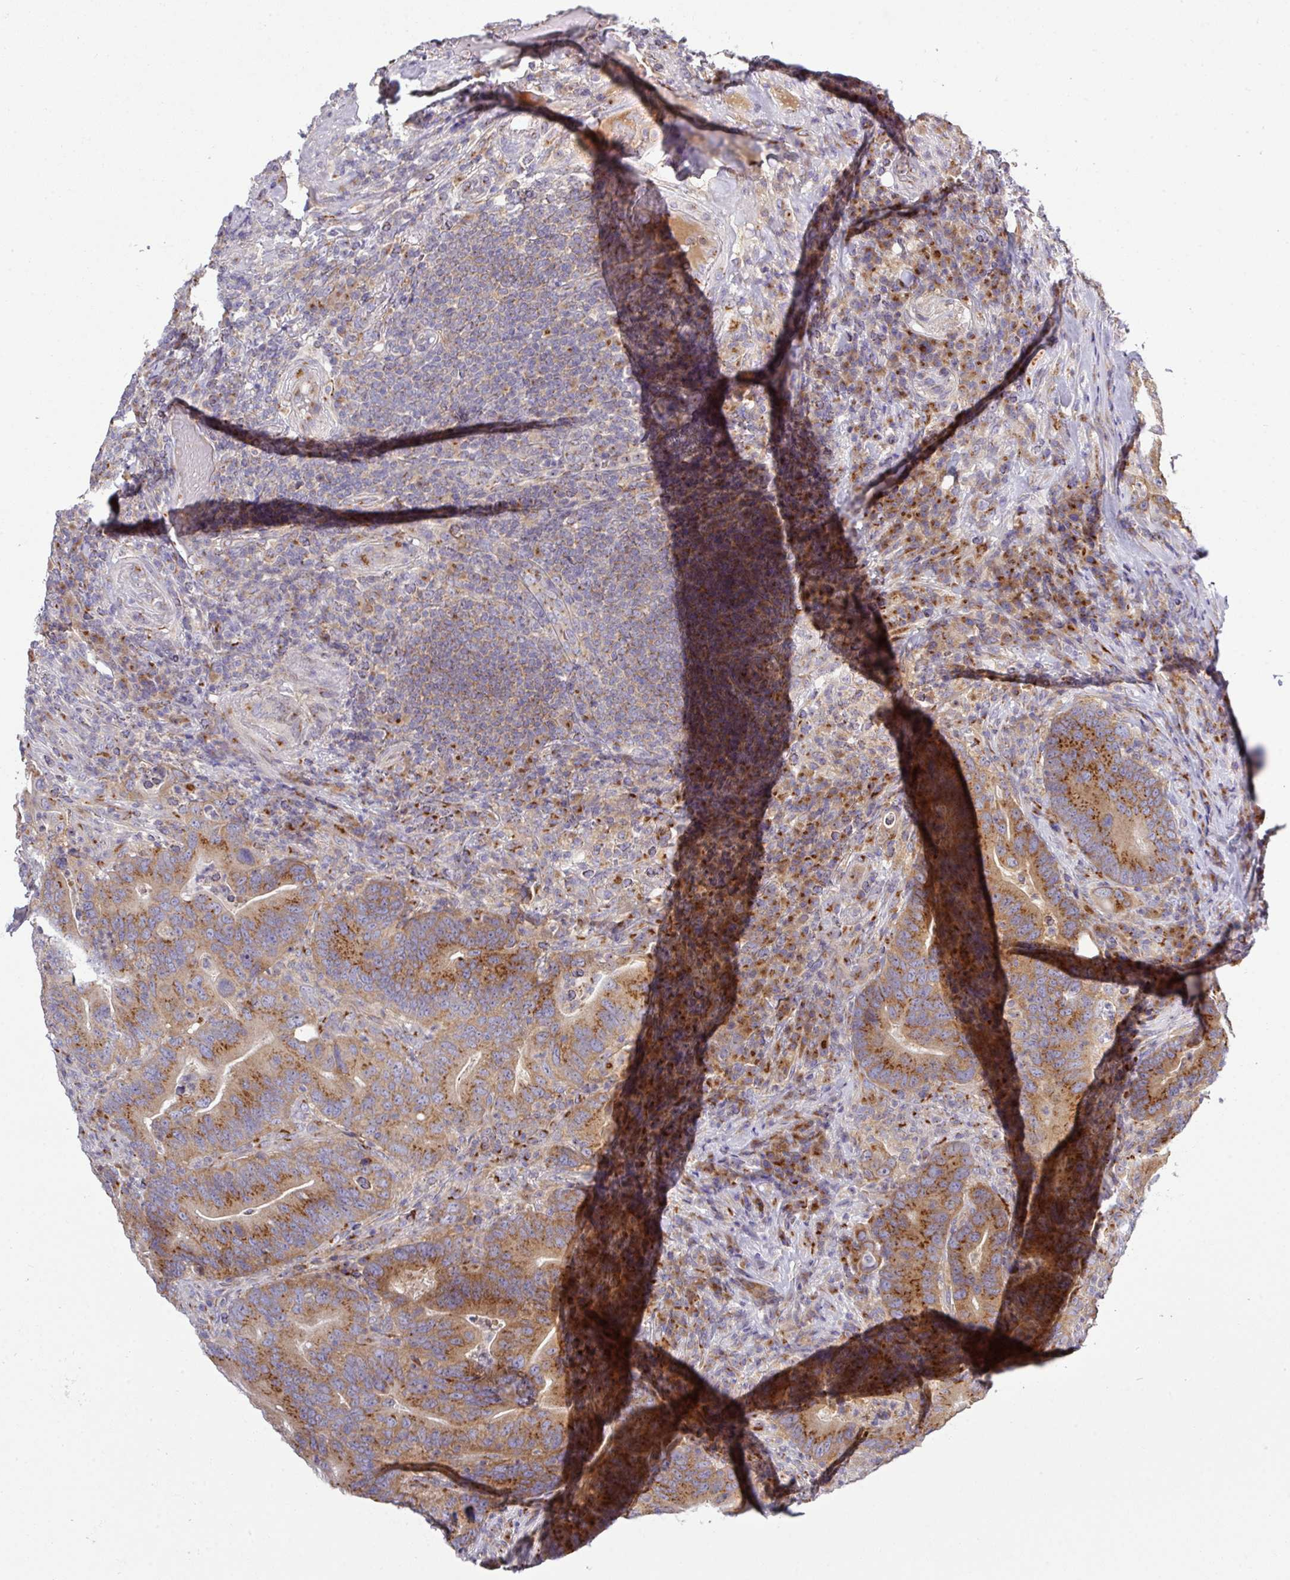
{"staining": {"intensity": "moderate", "quantity": ">75%", "location": "cytoplasmic/membranous"}, "tissue": "colorectal cancer", "cell_type": "Tumor cells", "image_type": "cancer", "snomed": [{"axis": "morphology", "description": "Adenocarcinoma, NOS"}, {"axis": "topography", "description": "Colon"}], "caption": "Tumor cells exhibit moderate cytoplasmic/membranous positivity in about >75% of cells in colorectal cancer.", "gene": "VTI1A", "patient": {"sex": "female", "age": 66}}